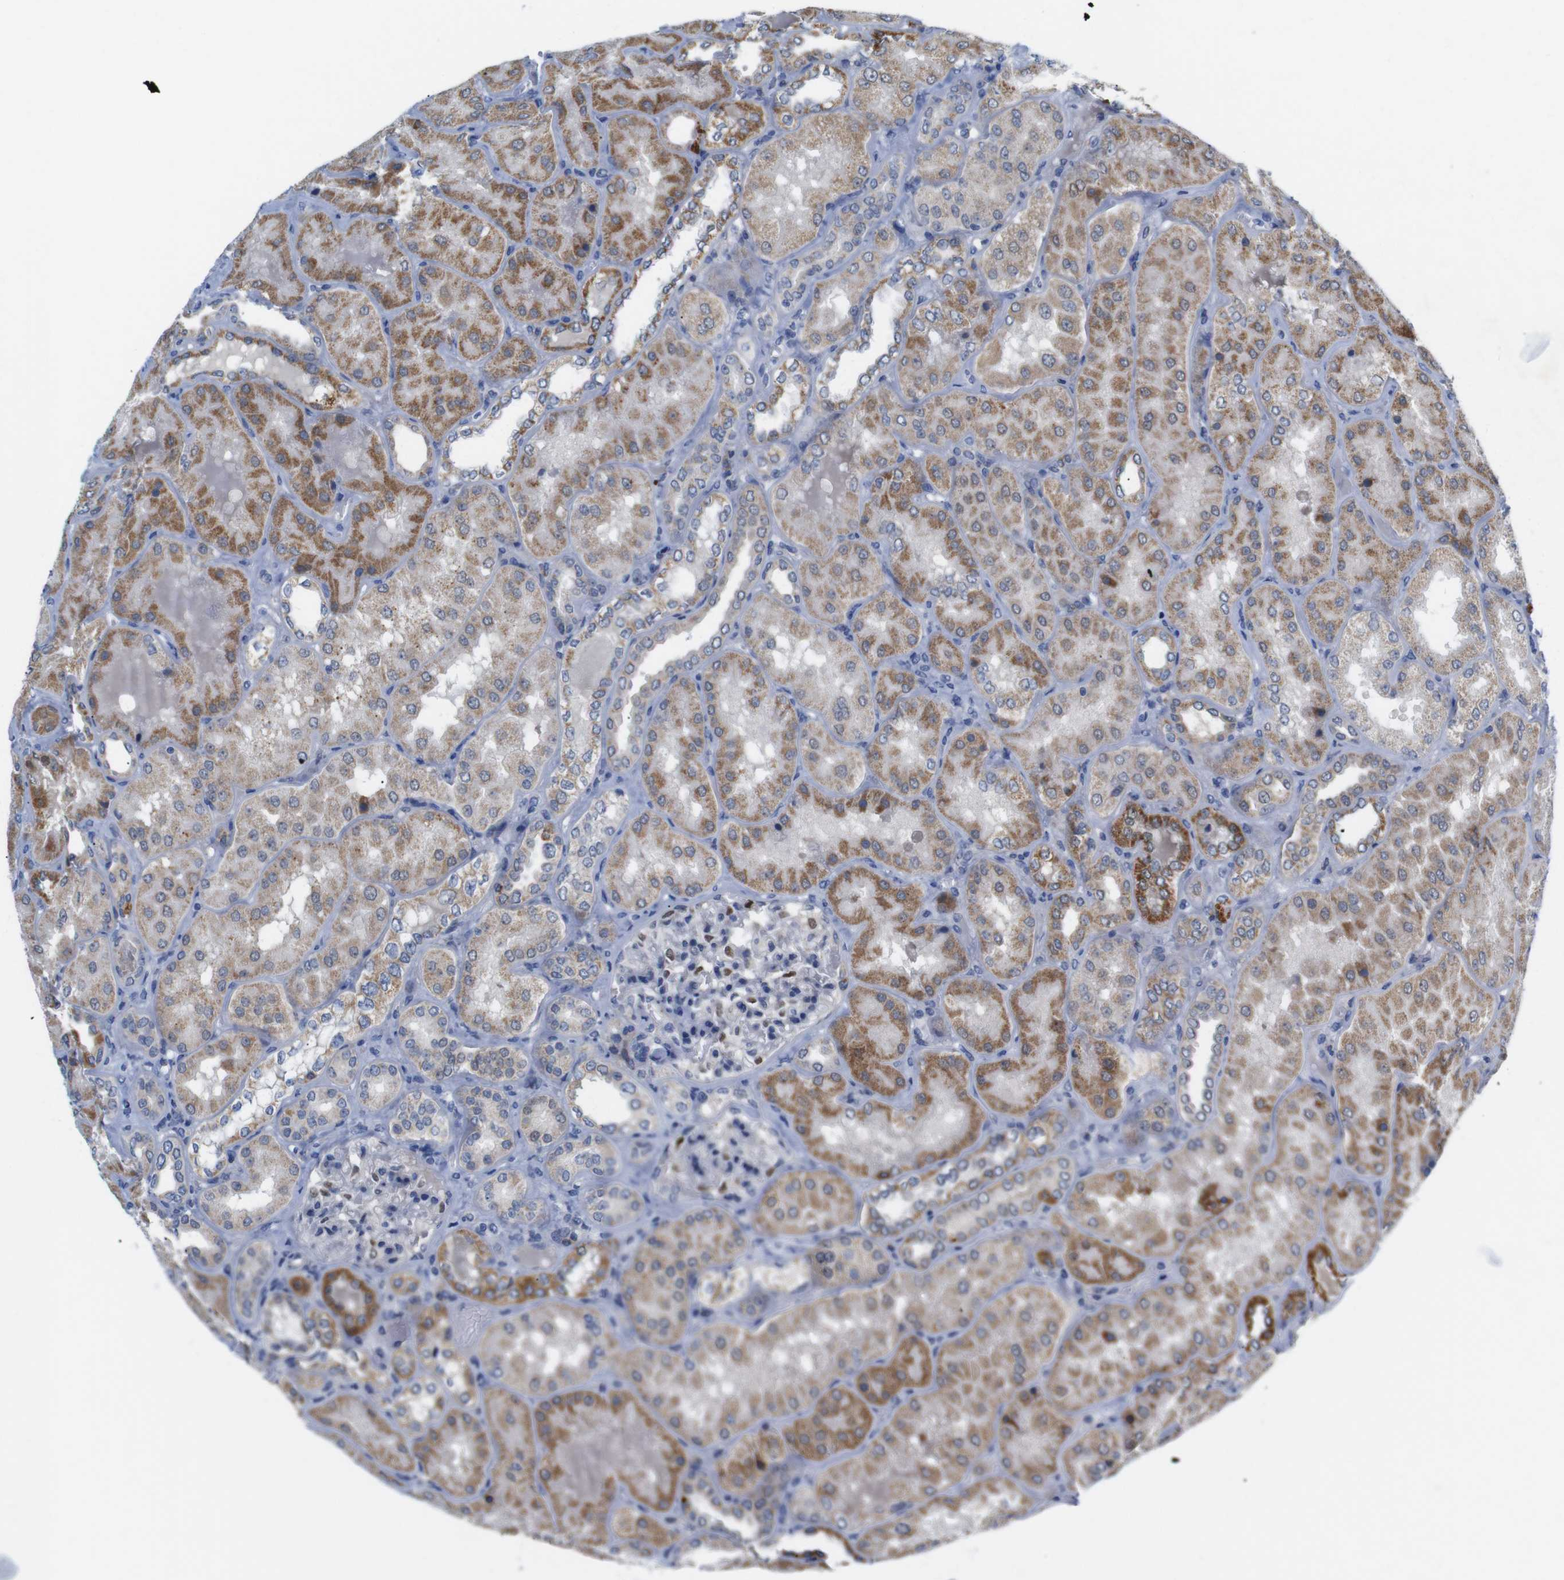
{"staining": {"intensity": "moderate", "quantity": "<25%", "location": "nuclear"}, "tissue": "kidney", "cell_type": "Cells in glomeruli", "image_type": "normal", "snomed": [{"axis": "morphology", "description": "Normal tissue, NOS"}, {"axis": "topography", "description": "Kidney"}], "caption": "This histopathology image shows immunohistochemistry (IHC) staining of benign human kidney, with low moderate nuclear expression in about <25% of cells in glomeruli.", "gene": "LRRC55", "patient": {"sex": "female", "age": 56}}